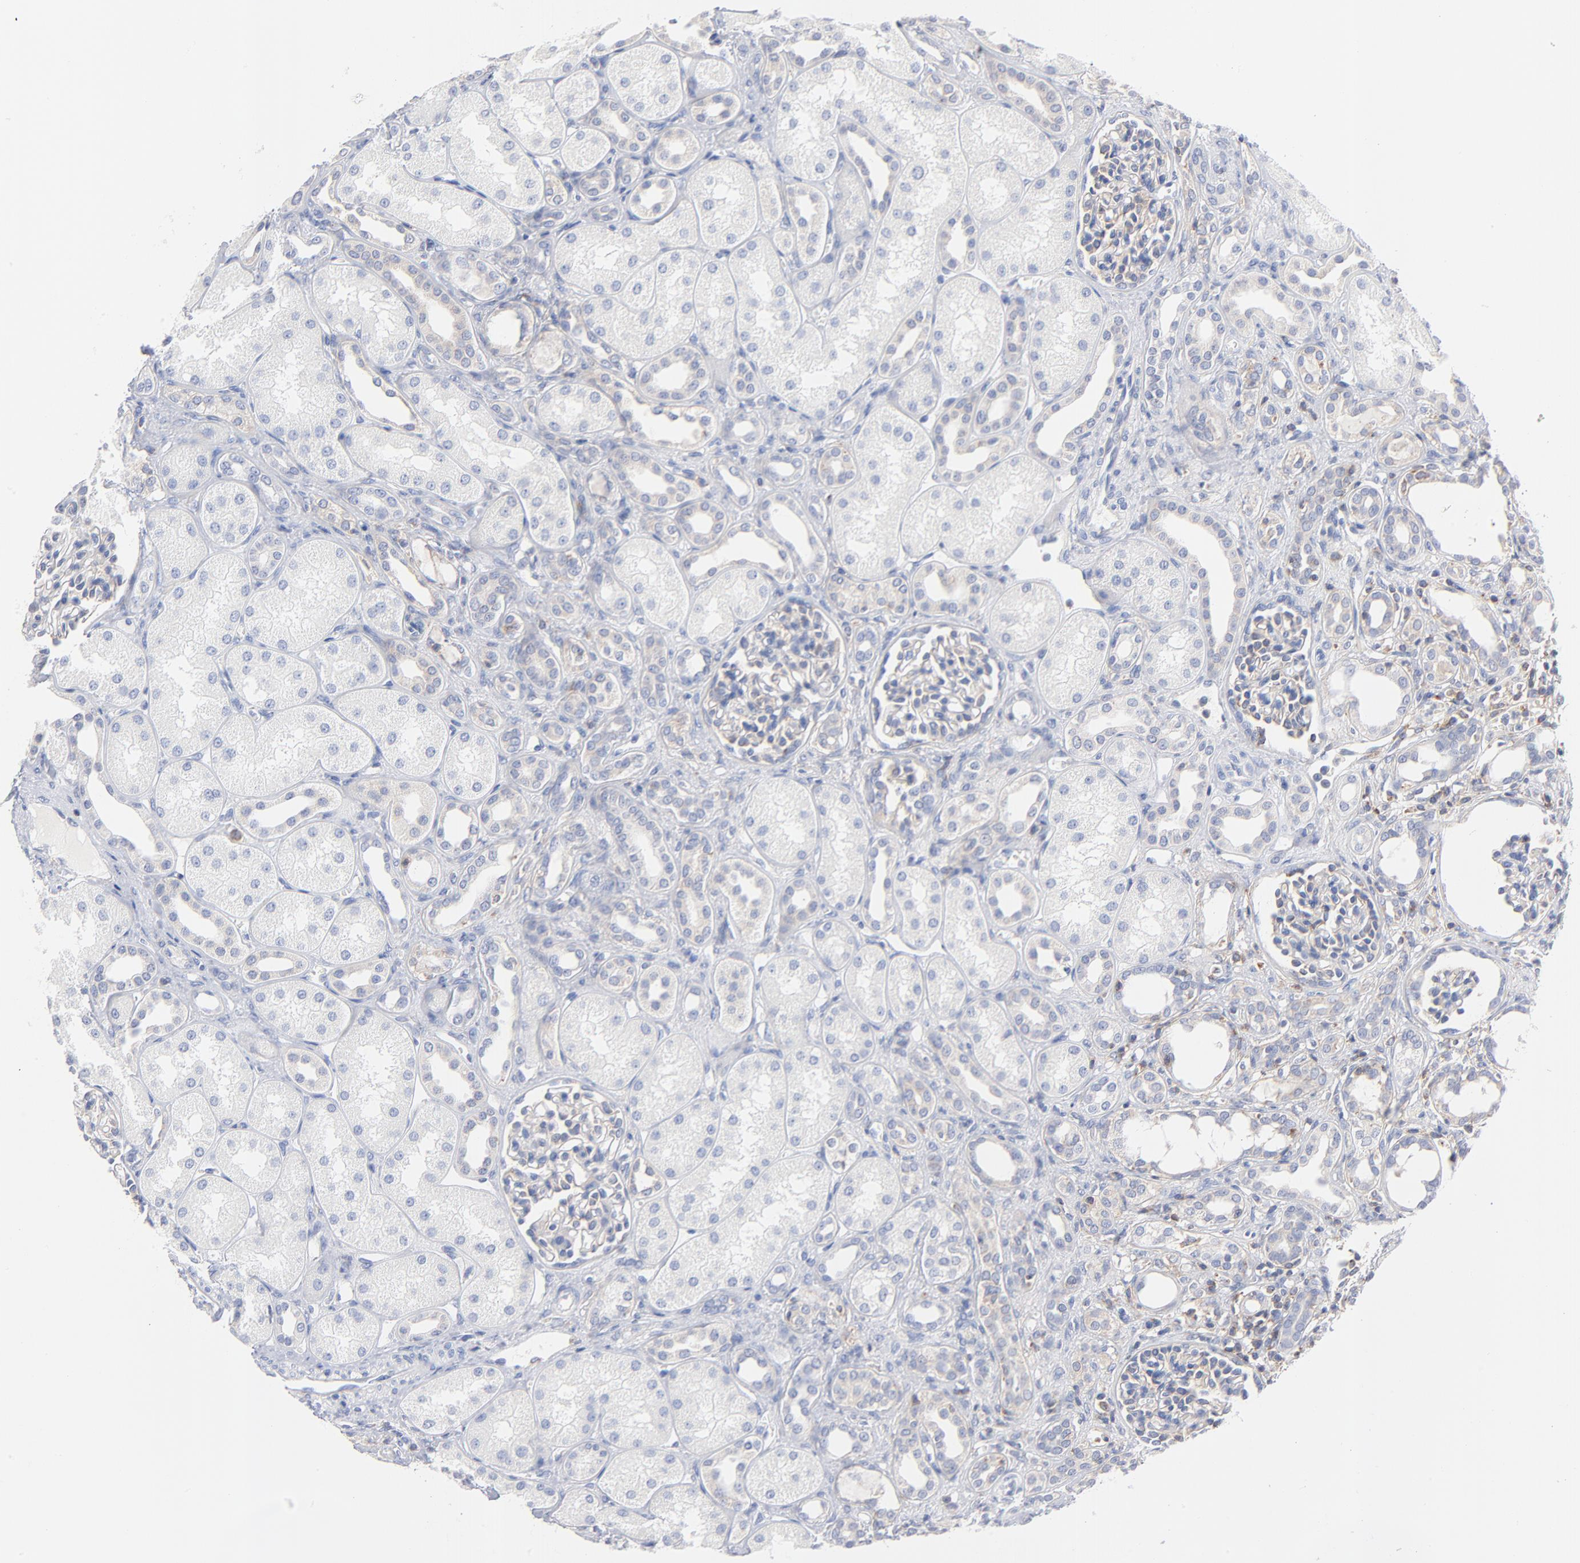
{"staining": {"intensity": "negative", "quantity": "none", "location": "none"}, "tissue": "kidney", "cell_type": "Cells in glomeruli", "image_type": "normal", "snomed": [{"axis": "morphology", "description": "Normal tissue, NOS"}, {"axis": "topography", "description": "Kidney"}], "caption": "The IHC histopathology image has no significant expression in cells in glomeruli of kidney. Nuclei are stained in blue.", "gene": "SEPTIN11", "patient": {"sex": "male", "age": 7}}